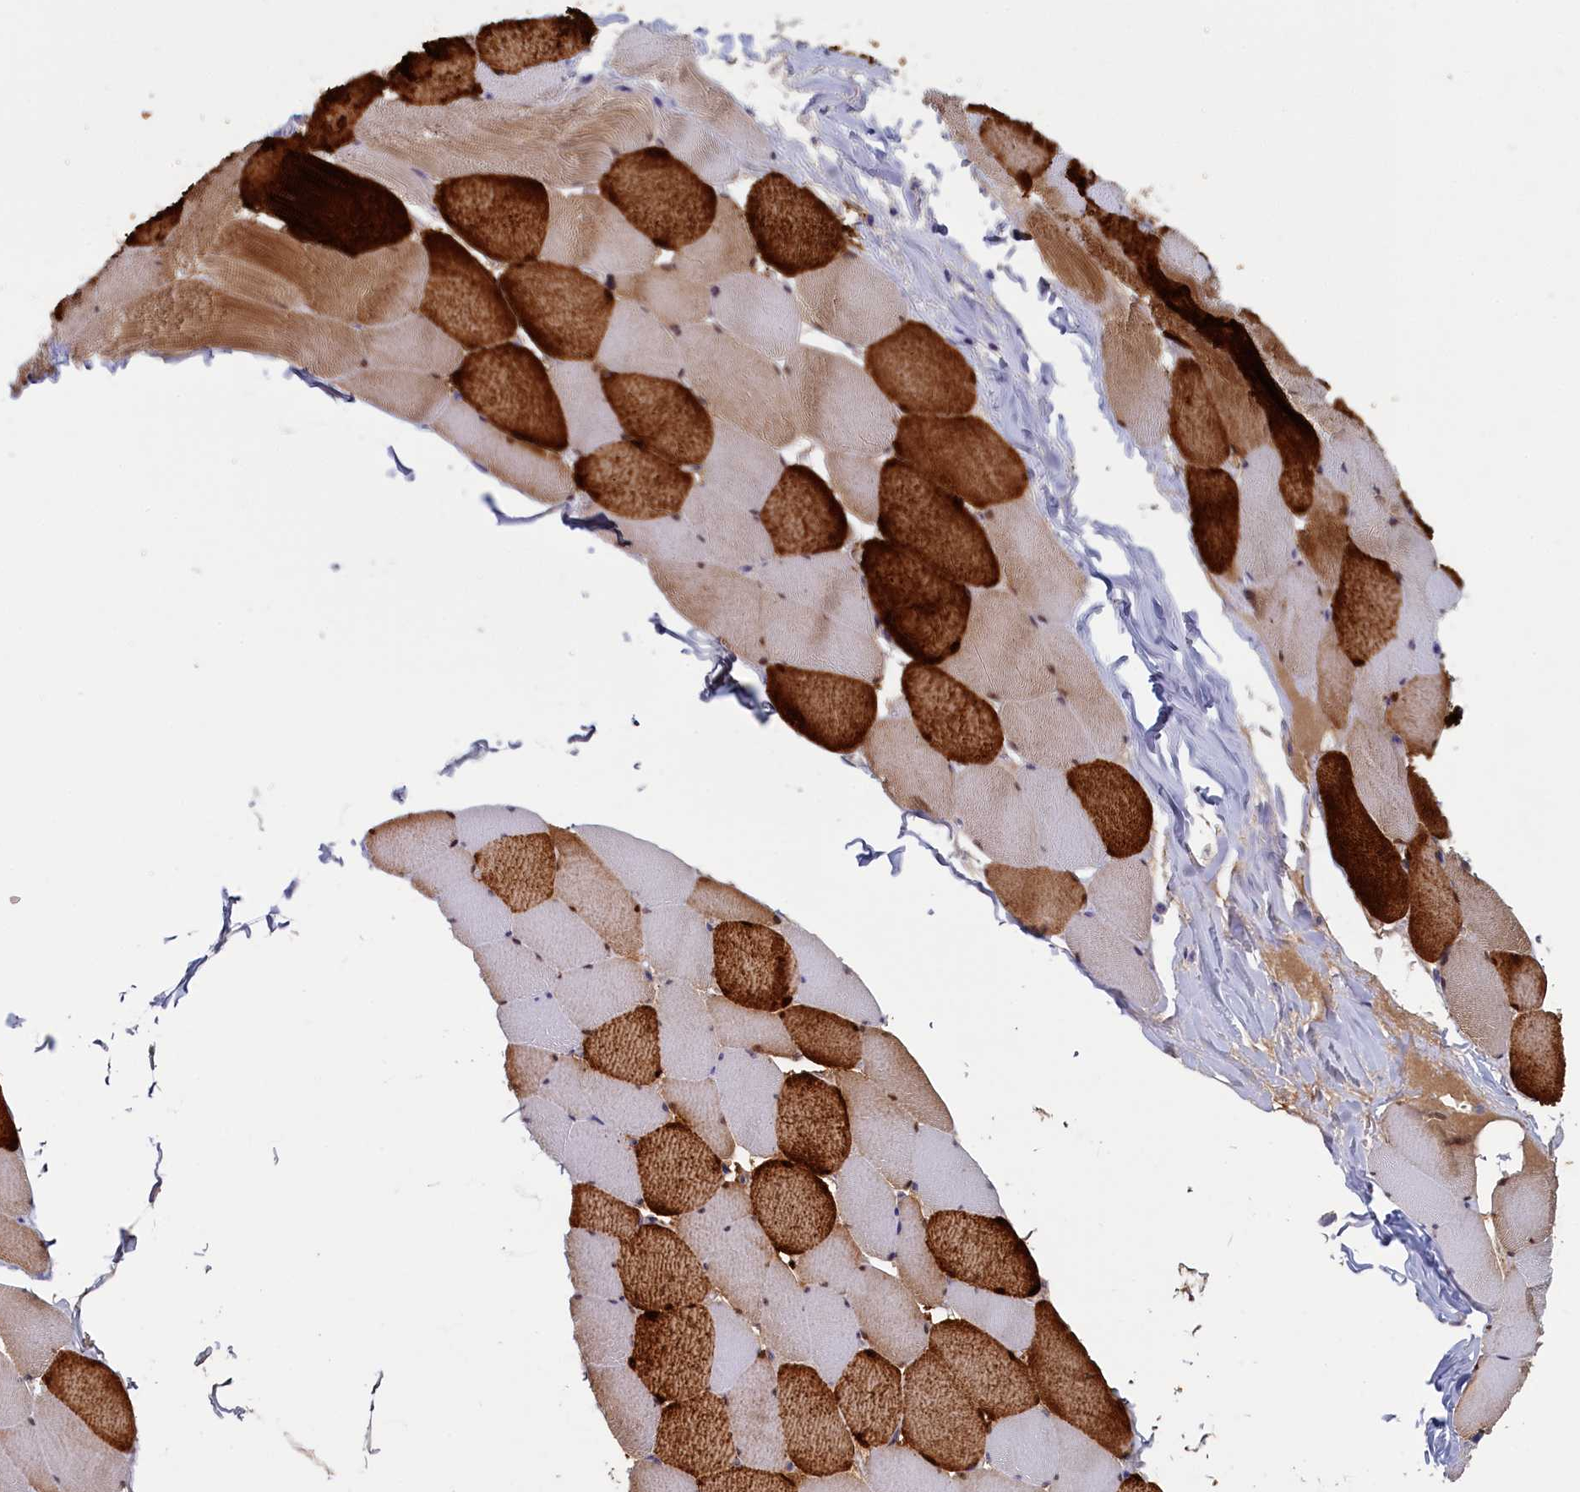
{"staining": {"intensity": "strong", "quantity": "25%-75%", "location": "cytoplasmic/membranous"}, "tissue": "skeletal muscle", "cell_type": "Myocytes", "image_type": "normal", "snomed": [{"axis": "morphology", "description": "Normal tissue, NOS"}, {"axis": "topography", "description": "Skeletal muscle"}], "caption": "Immunohistochemical staining of benign skeletal muscle displays strong cytoplasmic/membranous protein expression in approximately 25%-75% of myocytes.", "gene": "ANKRD2", "patient": {"sex": "male", "age": 62}}